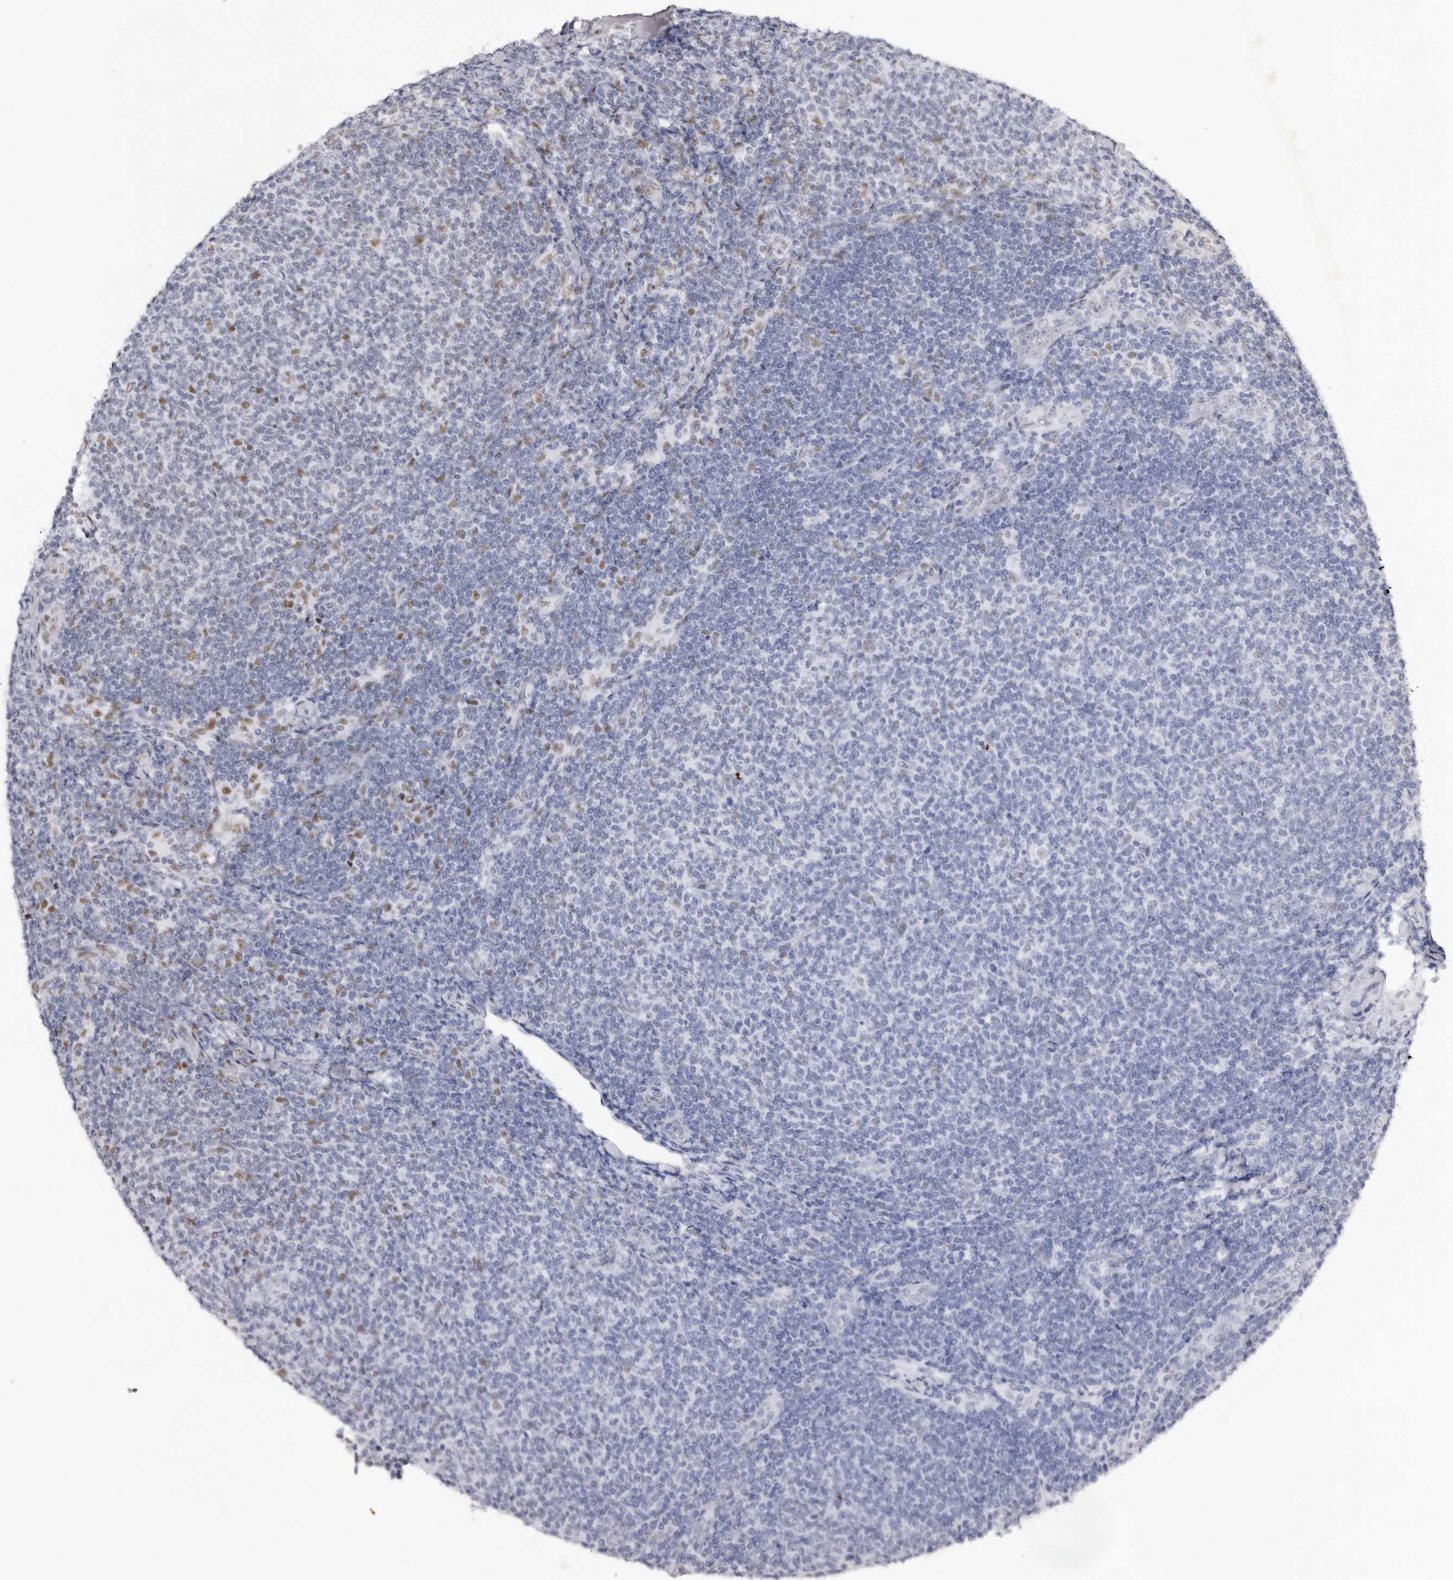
{"staining": {"intensity": "negative", "quantity": "none", "location": "none"}, "tissue": "lymphoma", "cell_type": "Tumor cells", "image_type": "cancer", "snomed": [{"axis": "morphology", "description": "Malignant lymphoma, non-Hodgkin's type, Low grade"}, {"axis": "topography", "description": "Lymph node"}], "caption": "Immunohistochemistry (IHC) histopathology image of neoplastic tissue: human malignant lymphoma, non-Hodgkin's type (low-grade) stained with DAB (3,3'-diaminobenzidine) shows no significant protein expression in tumor cells.", "gene": "IRF2BP2", "patient": {"sex": "male", "age": 66}}